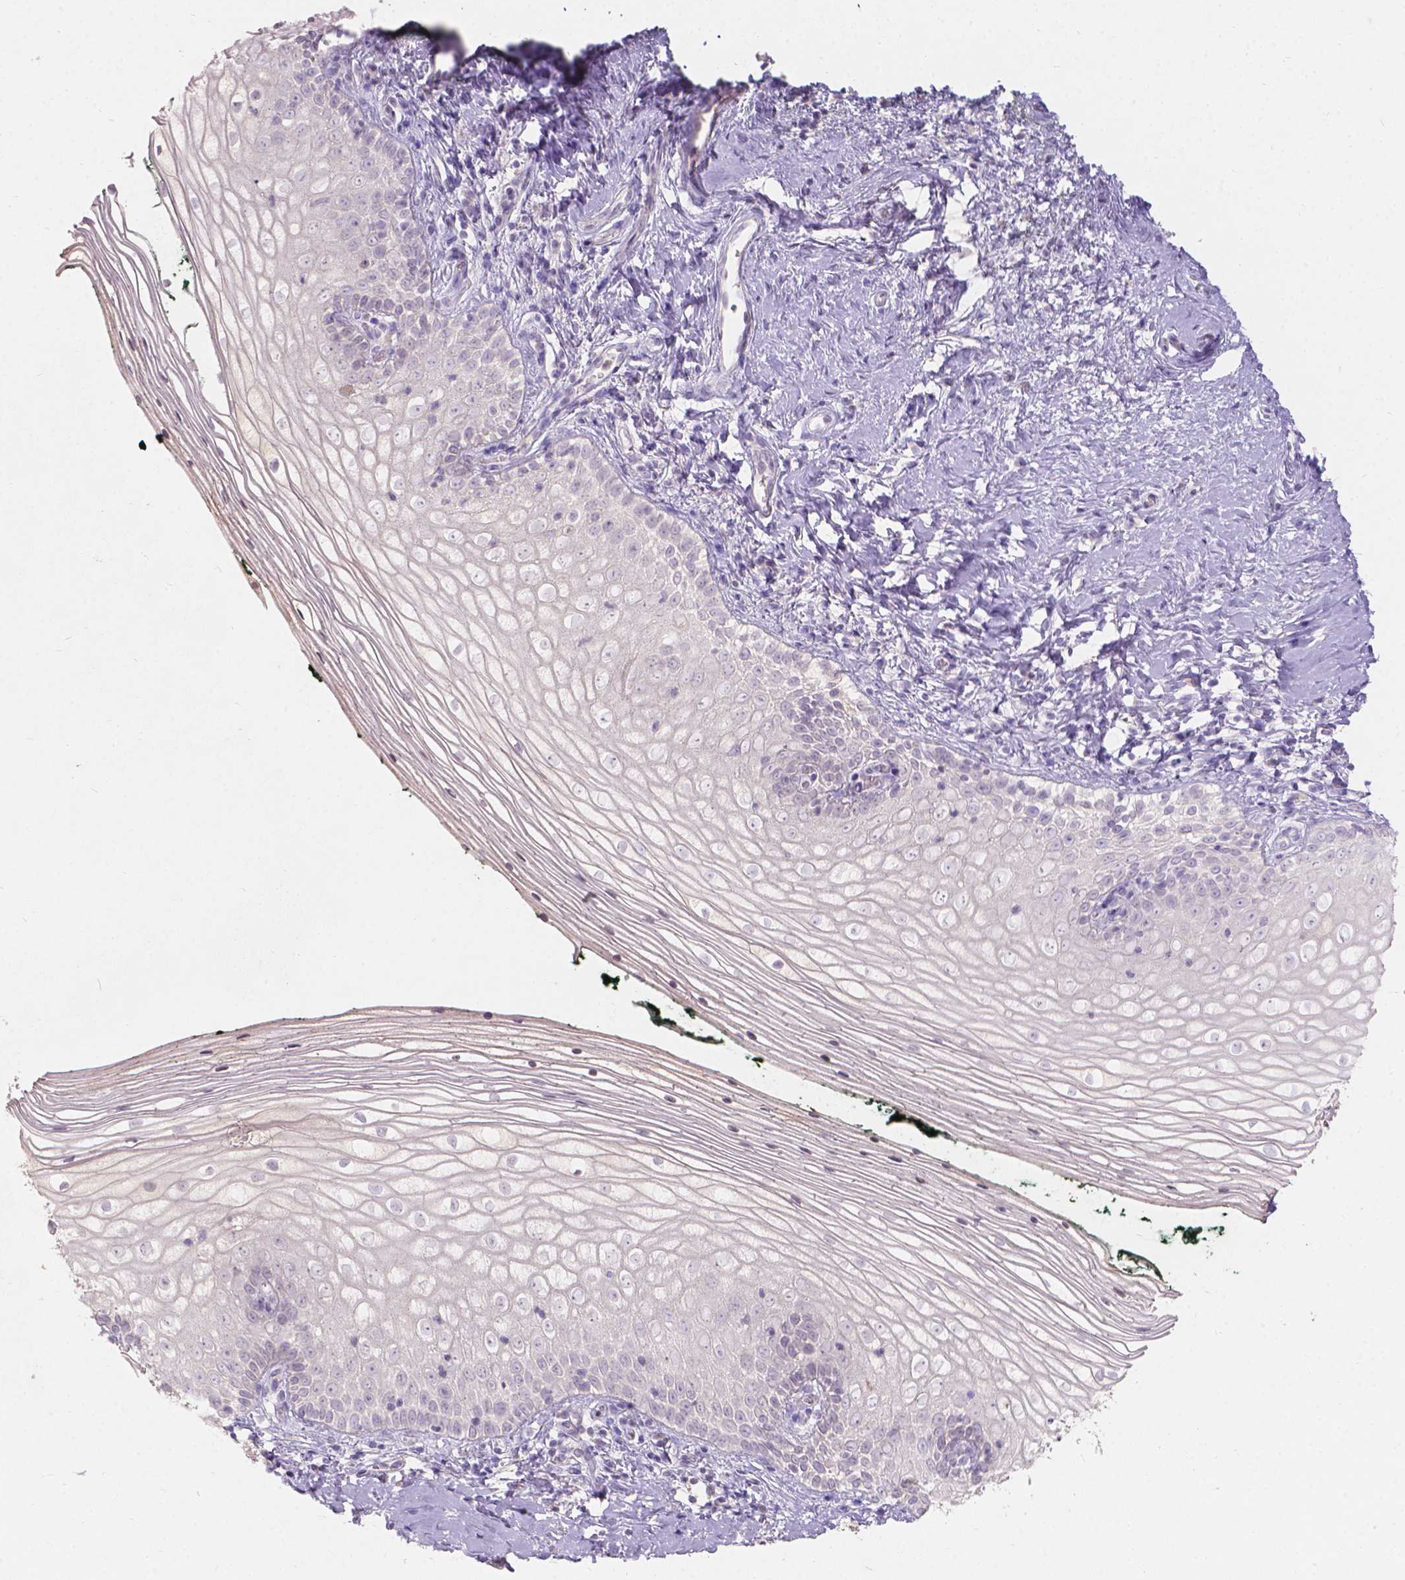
{"staining": {"intensity": "negative", "quantity": "none", "location": "none"}, "tissue": "vagina", "cell_type": "Squamous epithelial cells", "image_type": "normal", "snomed": [{"axis": "morphology", "description": "Normal tissue, NOS"}, {"axis": "topography", "description": "Vagina"}], "caption": "A photomicrograph of vagina stained for a protein reveals no brown staining in squamous epithelial cells. (DAB (3,3'-diaminobenzidine) immunohistochemistry (IHC), high magnification).", "gene": "DCAF4L1", "patient": {"sex": "female", "age": 47}}